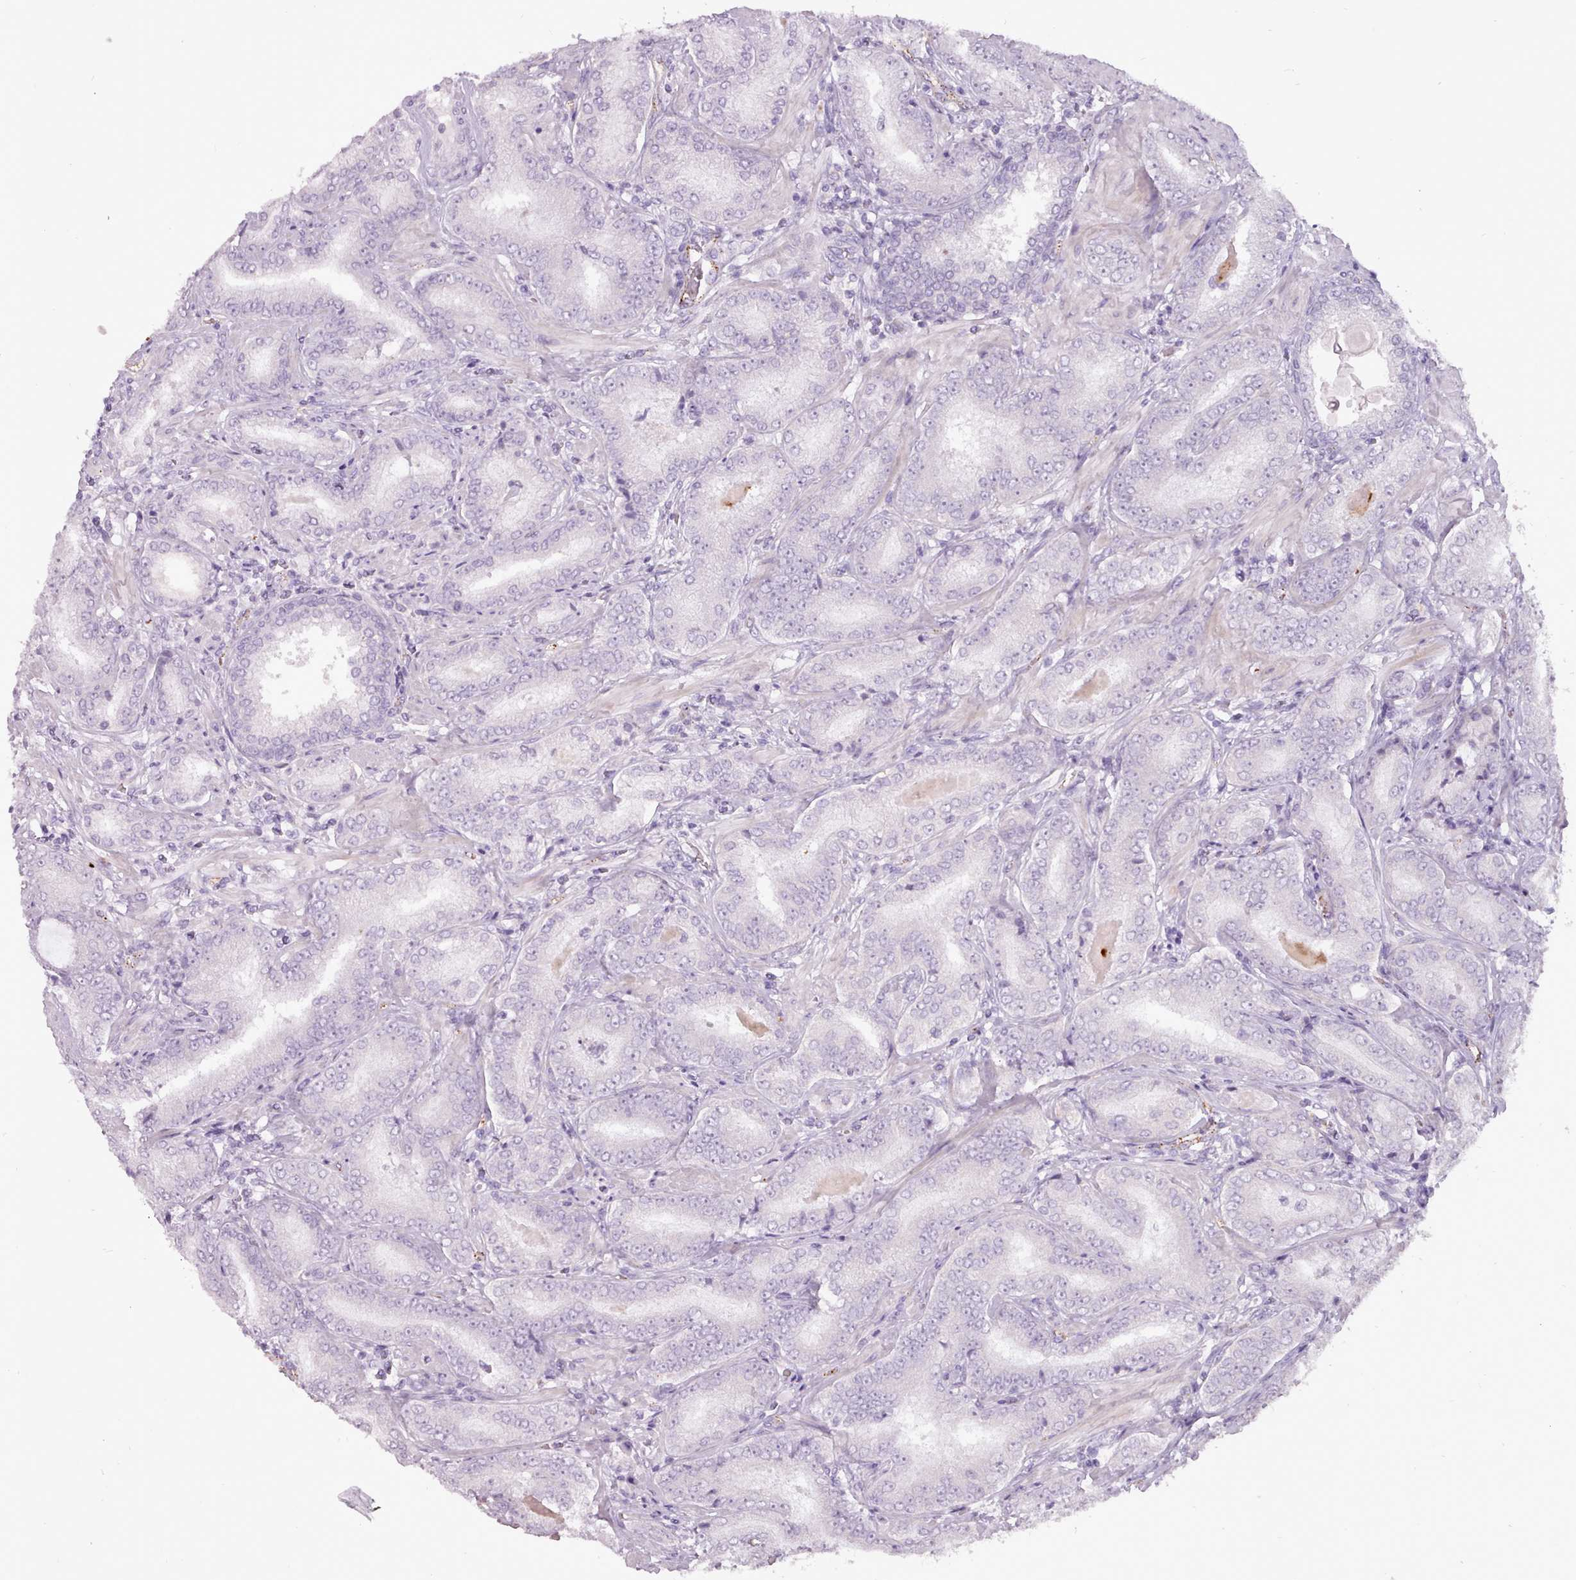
{"staining": {"intensity": "negative", "quantity": "none", "location": "none"}, "tissue": "prostate cancer", "cell_type": "Tumor cells", "image_type": "cancer", "snomed": [{"axis": "morphology", "description": "Adenocarcinoma, High grade"}, {"axis": "topography", "description": "Prostate"}], "caption": "This is a image of IHC staining of prostate cancer (adenocarcinoma (high-grade)), which shows no positivity in tumor cells.", "gene": "ATRAID", "patient": {"sex": "male", "age": 72}}